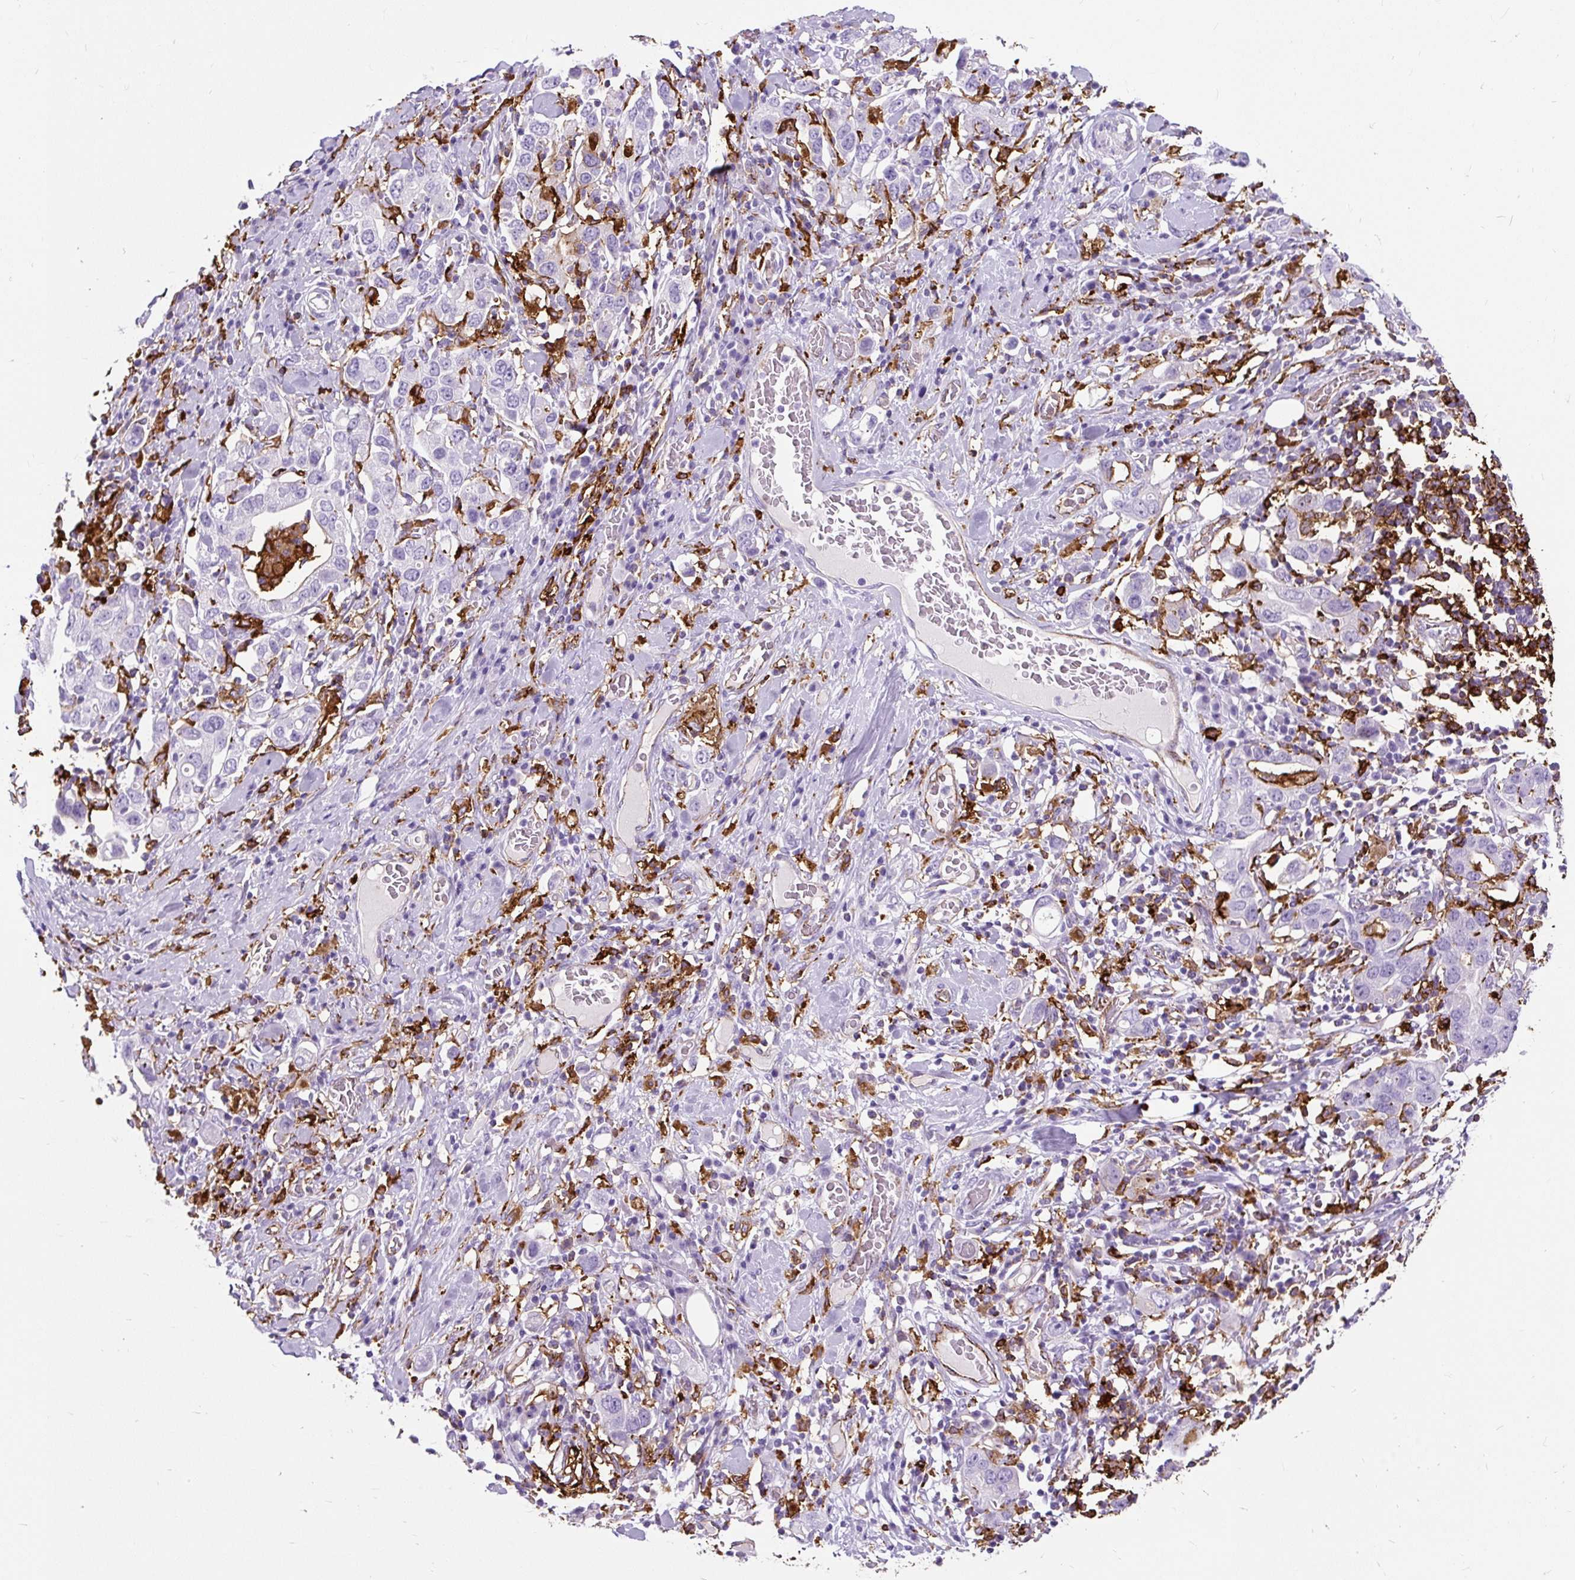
{"staining": {"intensity": "negative", "quantity": "none", "location": "none"}, "tissue": "stomach cancer", "cell_type": "Tumor cells", "image_type": "cancer", "snomed": [{"axis": "morphology", "description": "Adenocarcinoma, NOS"}, {"axis": "topography", "description": "Stomach, upper"}], "caption": "A high-resolution image shows IHC staining of adenocarcinoma (stomach), which reveals no significant positivity in tumor cells.", "gene": "HLA-DRA", "patient": {"sex": "male", "age": 62}}